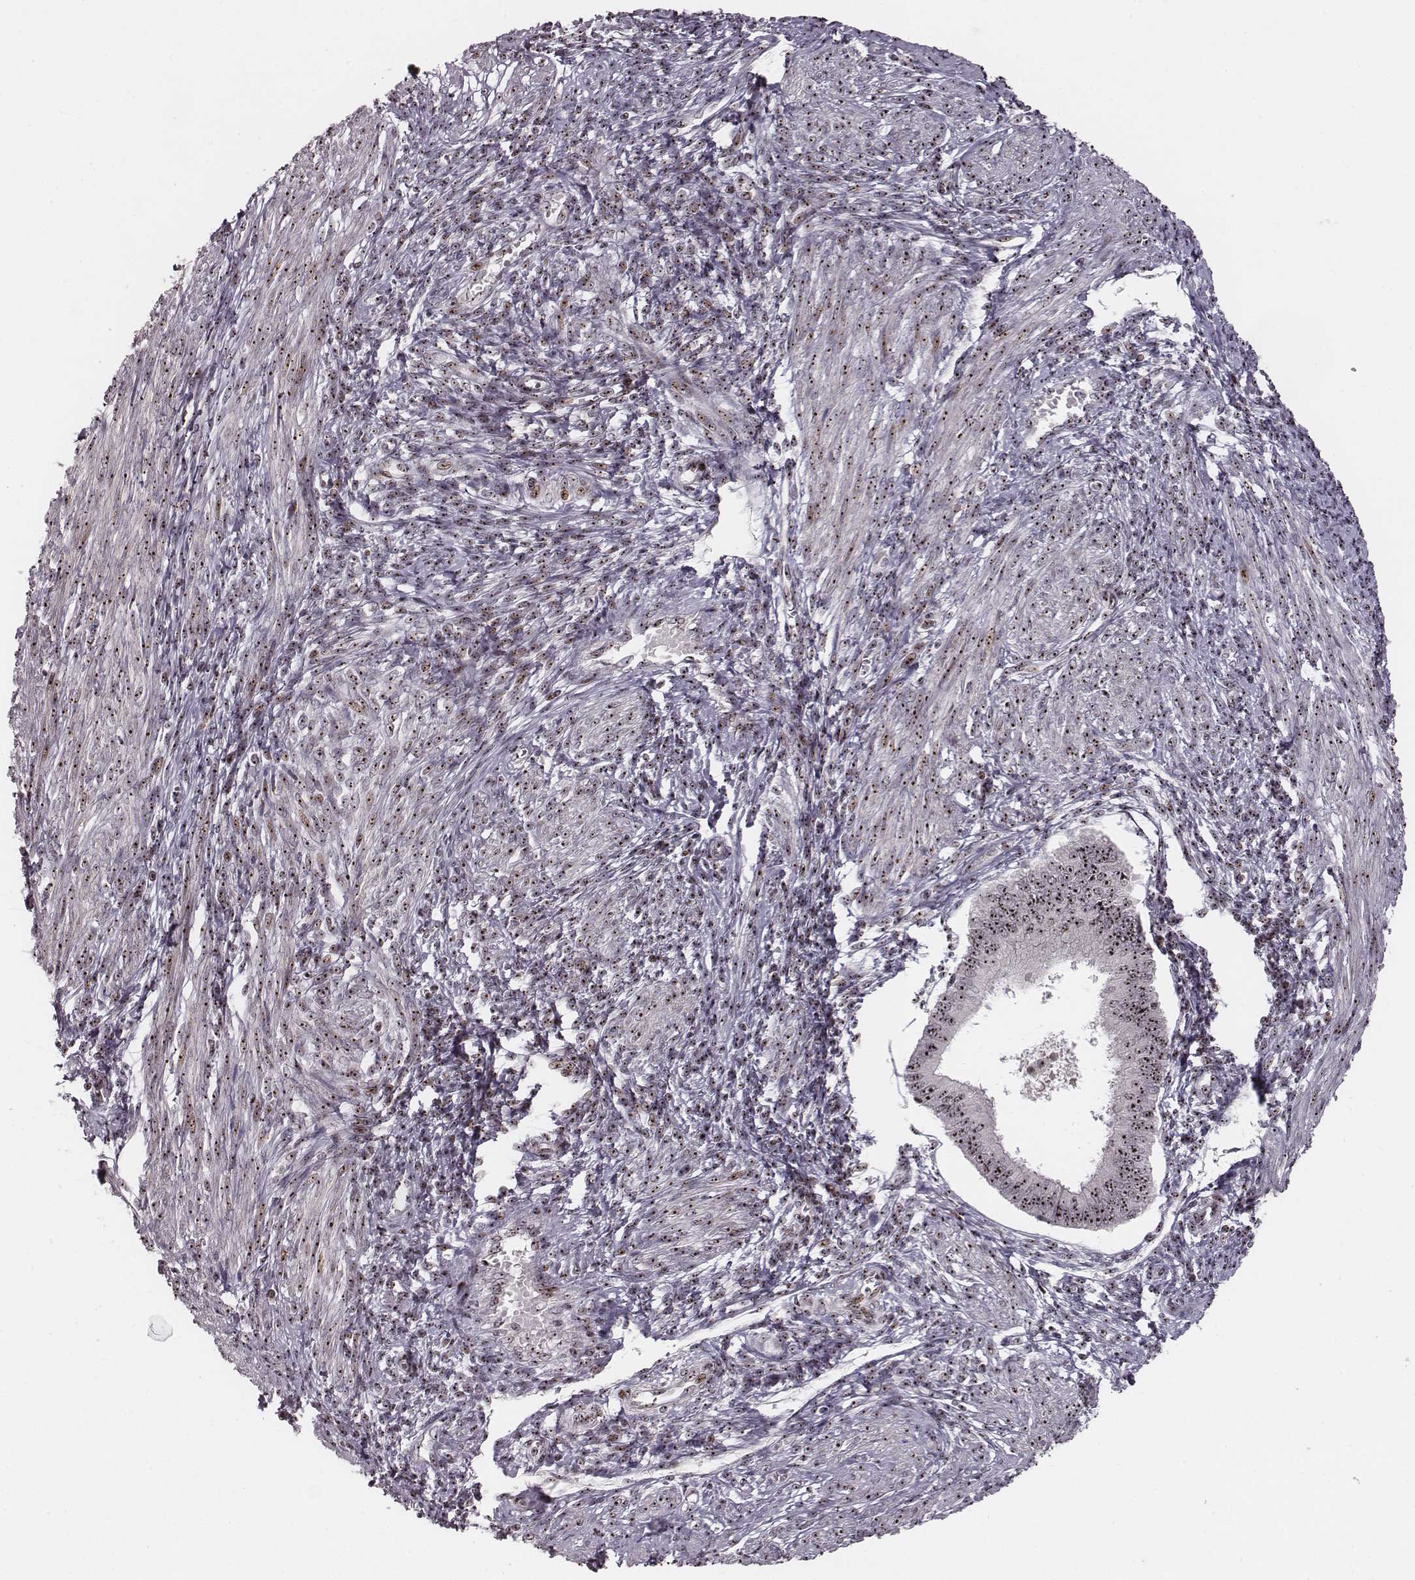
{"staining": {"intensity": "weak", "quantity": ">75%", "location": "nuclear"}, "tissue": "endometrium", "cell_type": "Cells in endometrial stroma", "image_type": "normal", "snomed": [{"axis": "morphology", "description": "Normal tissue, NOS"}, {"axis": "topography", "description": "Endometrium"}], "caption": "DAB immunohistochemical staining of benign human endometrium displays weak nuclear protein expression in about >75% of cells in endometrial stroma. (brown staining indicates protein expression, while blue staining denotes nuclei).", "gene": "NOP56", "patient": {"sex": "female", "age": 42}}